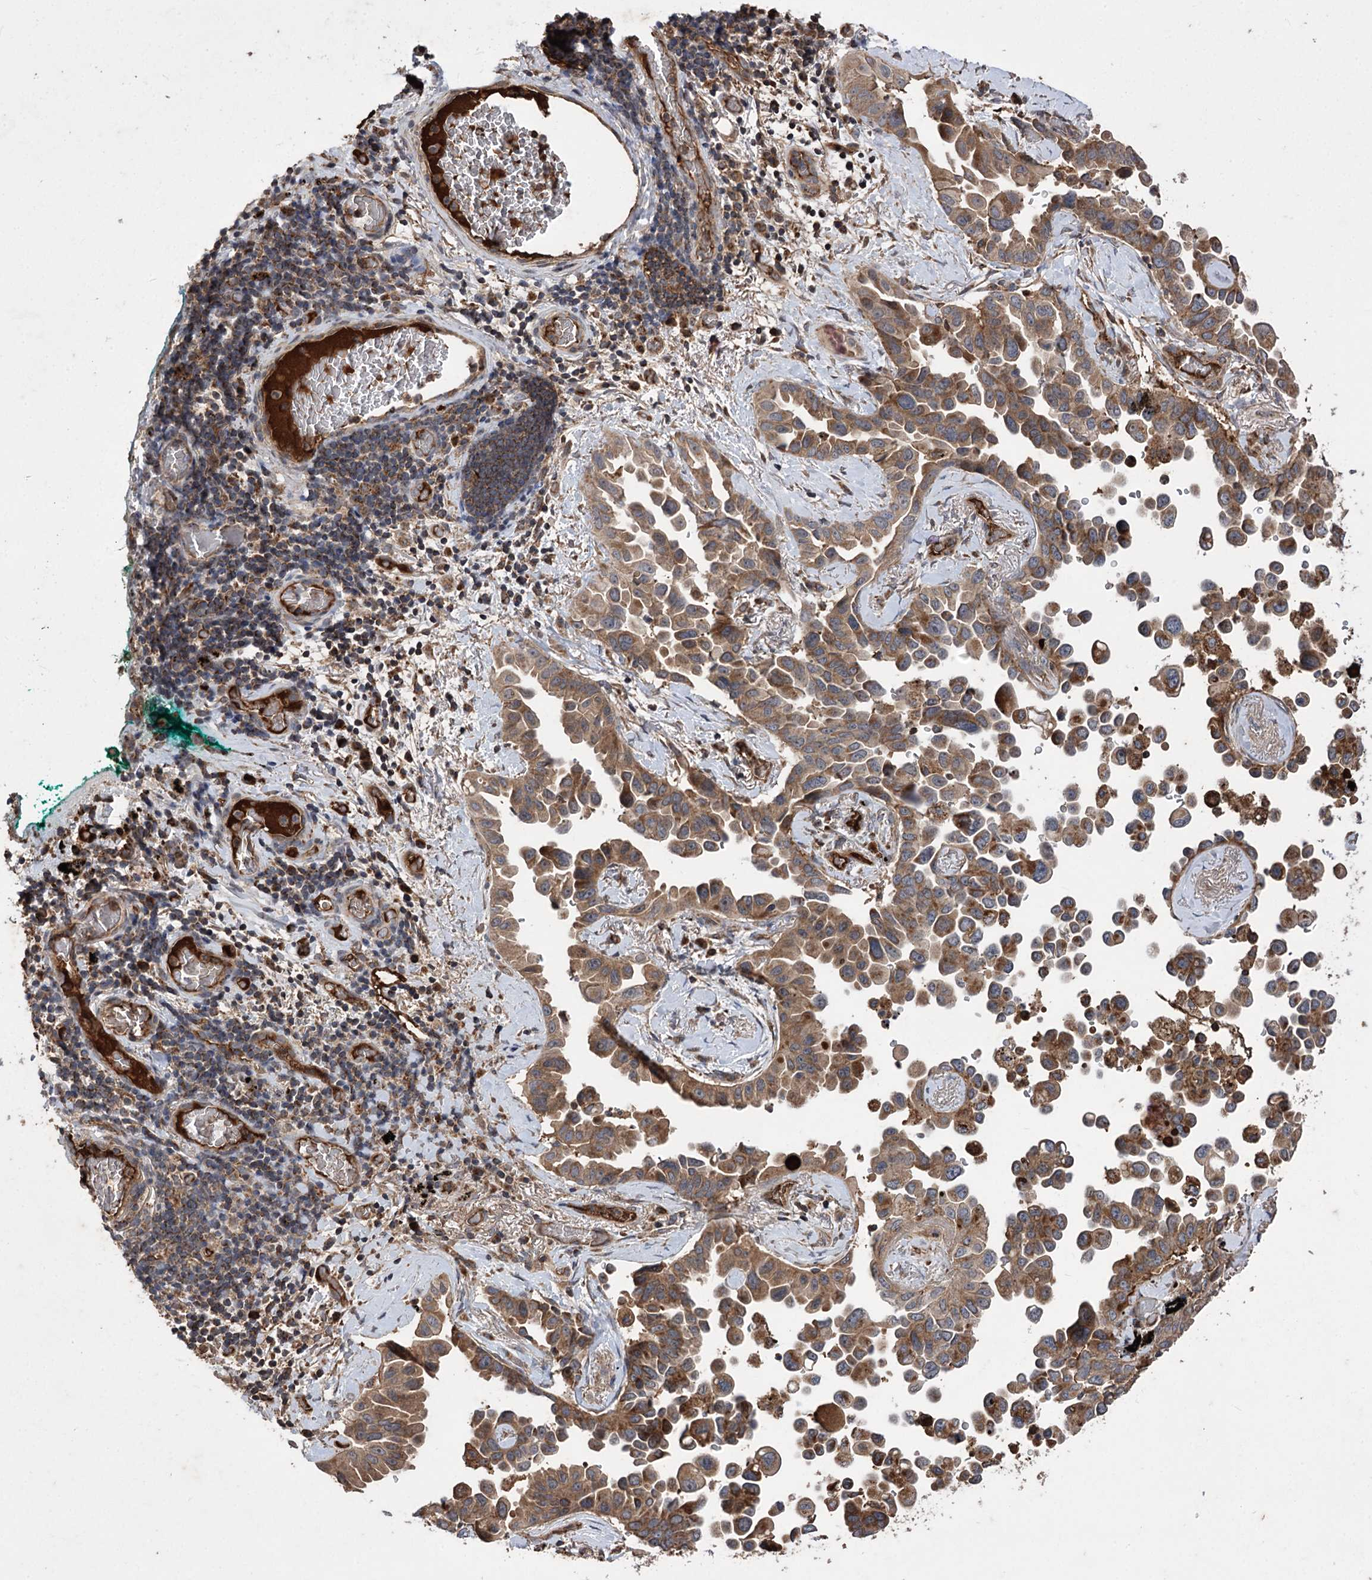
{"staining": {"intensity": "moderate", "quantity": ">75%", "location": "cytoplasmic/membranous"}, "tissue": "lung cancer", "cell_type": "Tumor cells", "image_type": "cancer", "snomed": [{"axis": "morphology", "description": "Adenocarcinoma, NOS"}, {"axis": "topography", "description": "Lung"}], "caption": "Immunohistochemistry (IHC) histopathology image of neoplastic tissue: lung adenocarcinoma stained using immunohistochemistry (IHC) shows medium levels of moderate protein expression localized specifically in the cytoplasmic/membranous of tumor cells, appearing as a cytoplasmic/membranous brown color.", "gene": "RASSF3", "patient": {"sex": "female", "age": 67}}